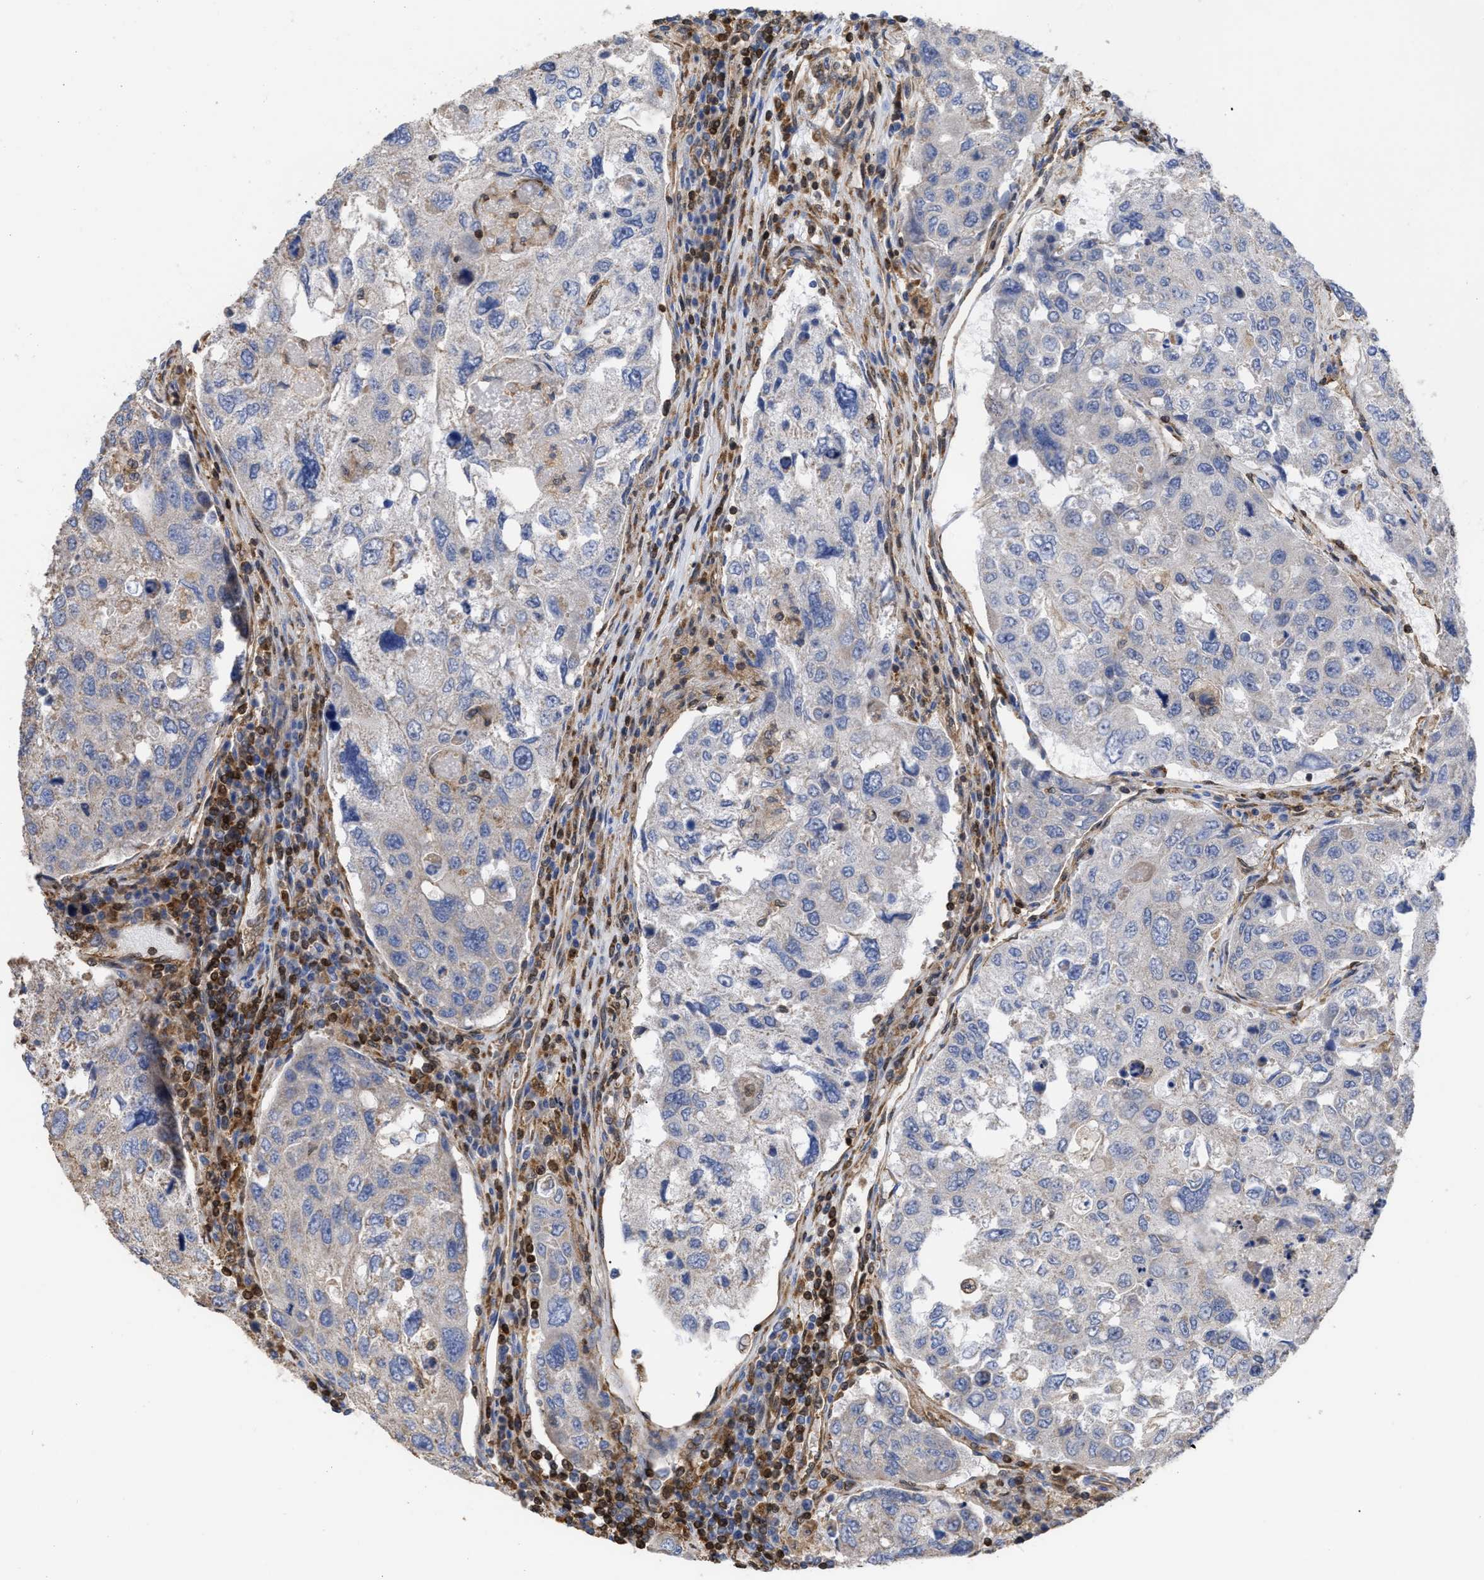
{"staining": {"intensity": "negative", "quantity": "none", "location": "none"}, "tissue": "urothelial cancer", "cell_type": "Tumor cells", "image_type": "cancer", "snomed": [{"axis": "morphology", "description": "Urothelial carcinoma, High grade"}, {"axis": "topography", "description": "Lymph node"}, {"axis": "topography", "description": "Urinary bladder"}], "caption": "IHC of human high-grade urothelial carcinoma demonstrates no expression in tumor cells.", "gene": "GIMAP4", "patient": {"sex": "male", "age": 51}}